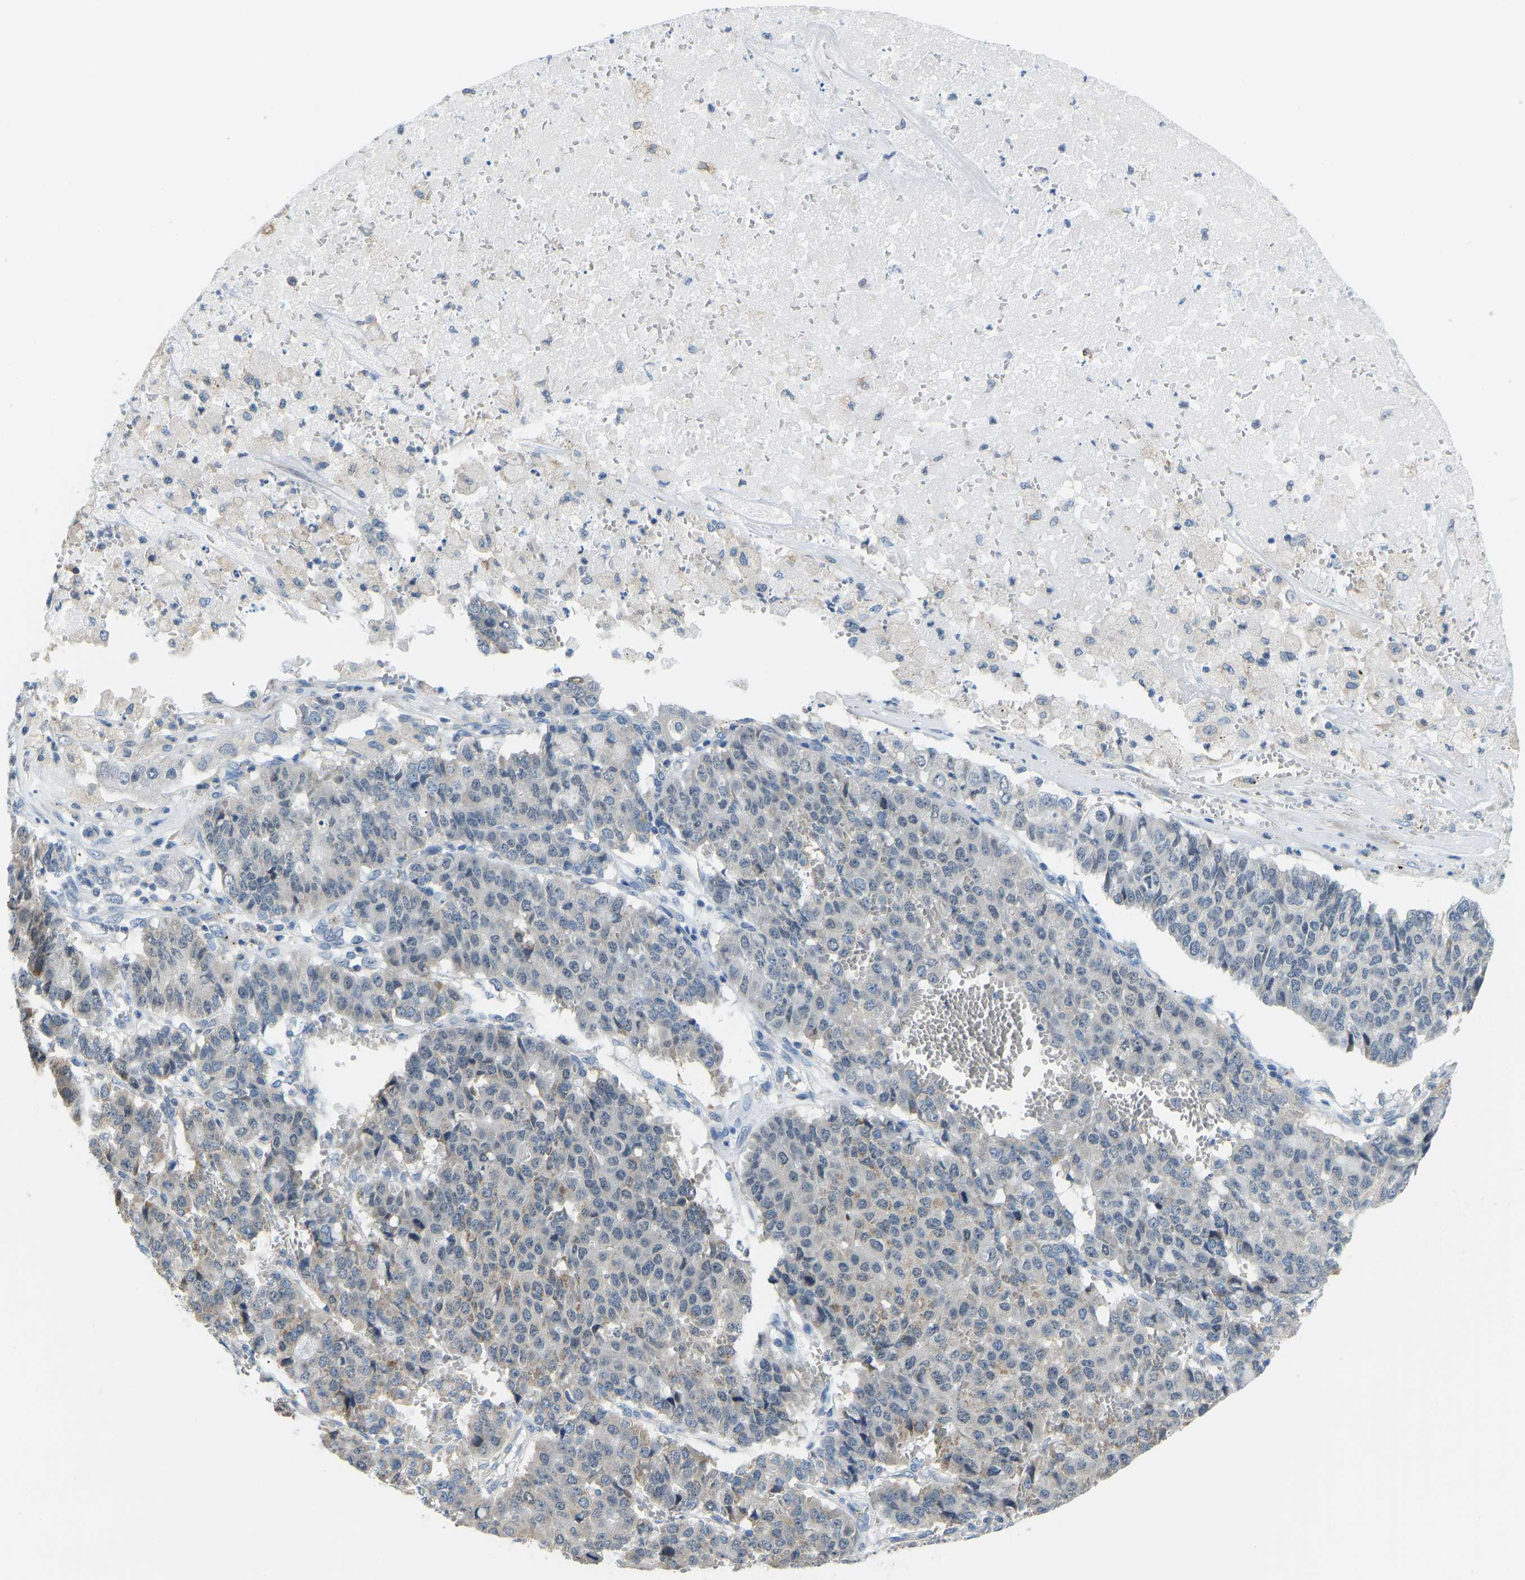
{"staining": {"intensity": "negative", "quantity": "none", "location": "none"}, "tissue": "pancreatic cancer", "cell_type": "Tumor cells", "image_type": "cancer", "snomed": [{"axis": "morphology", "description": "Adenocarcinoma, NOS"}, {"axis": "topography", "description": "Pancreas"}], "caption": "An immunohistochemistry (IHC) histopathology image of pancreatic cancer is shown. There is no staining in tumor cells of pancreatic cancer.", "gene": "VRK1", "patient": {"sex": "male", "age": 50}}